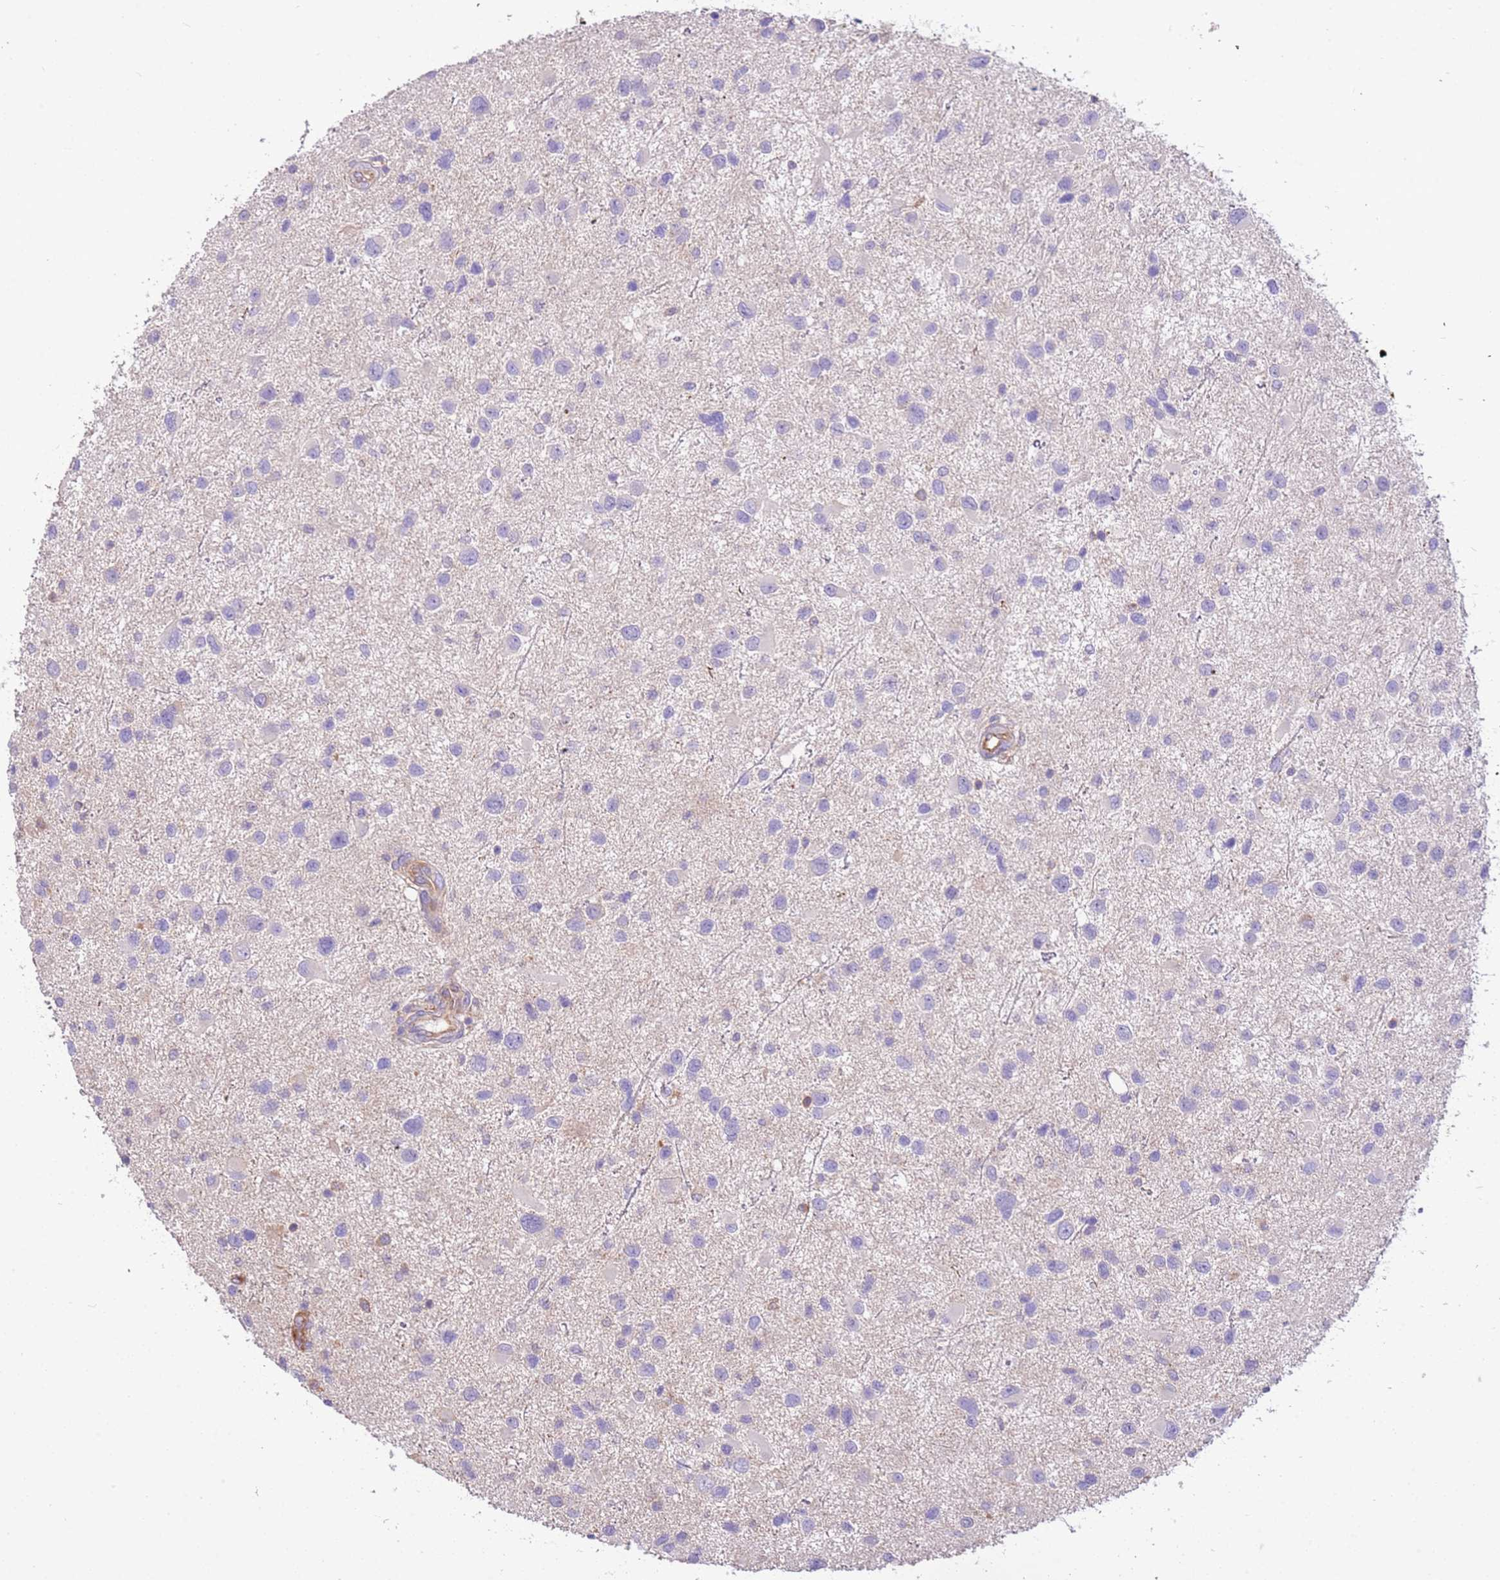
{"staining": {"intensity": "negative", "quantity": "none", "location": "none"}, "tissue": "glioma", "cell_type": "Tumor cells", "image_type": "cancer", "snomed": [{"axis": "morphology", "description": "Glioma, malignant, Low grade"}, {"axis": "topography", "description": "Brain"}], "caption": "Tumor cells are negative for protein expression in human malignant low-grade glioma.", "gene": "NAALADL1", "patient": {"sex": "female", "age": 32}}